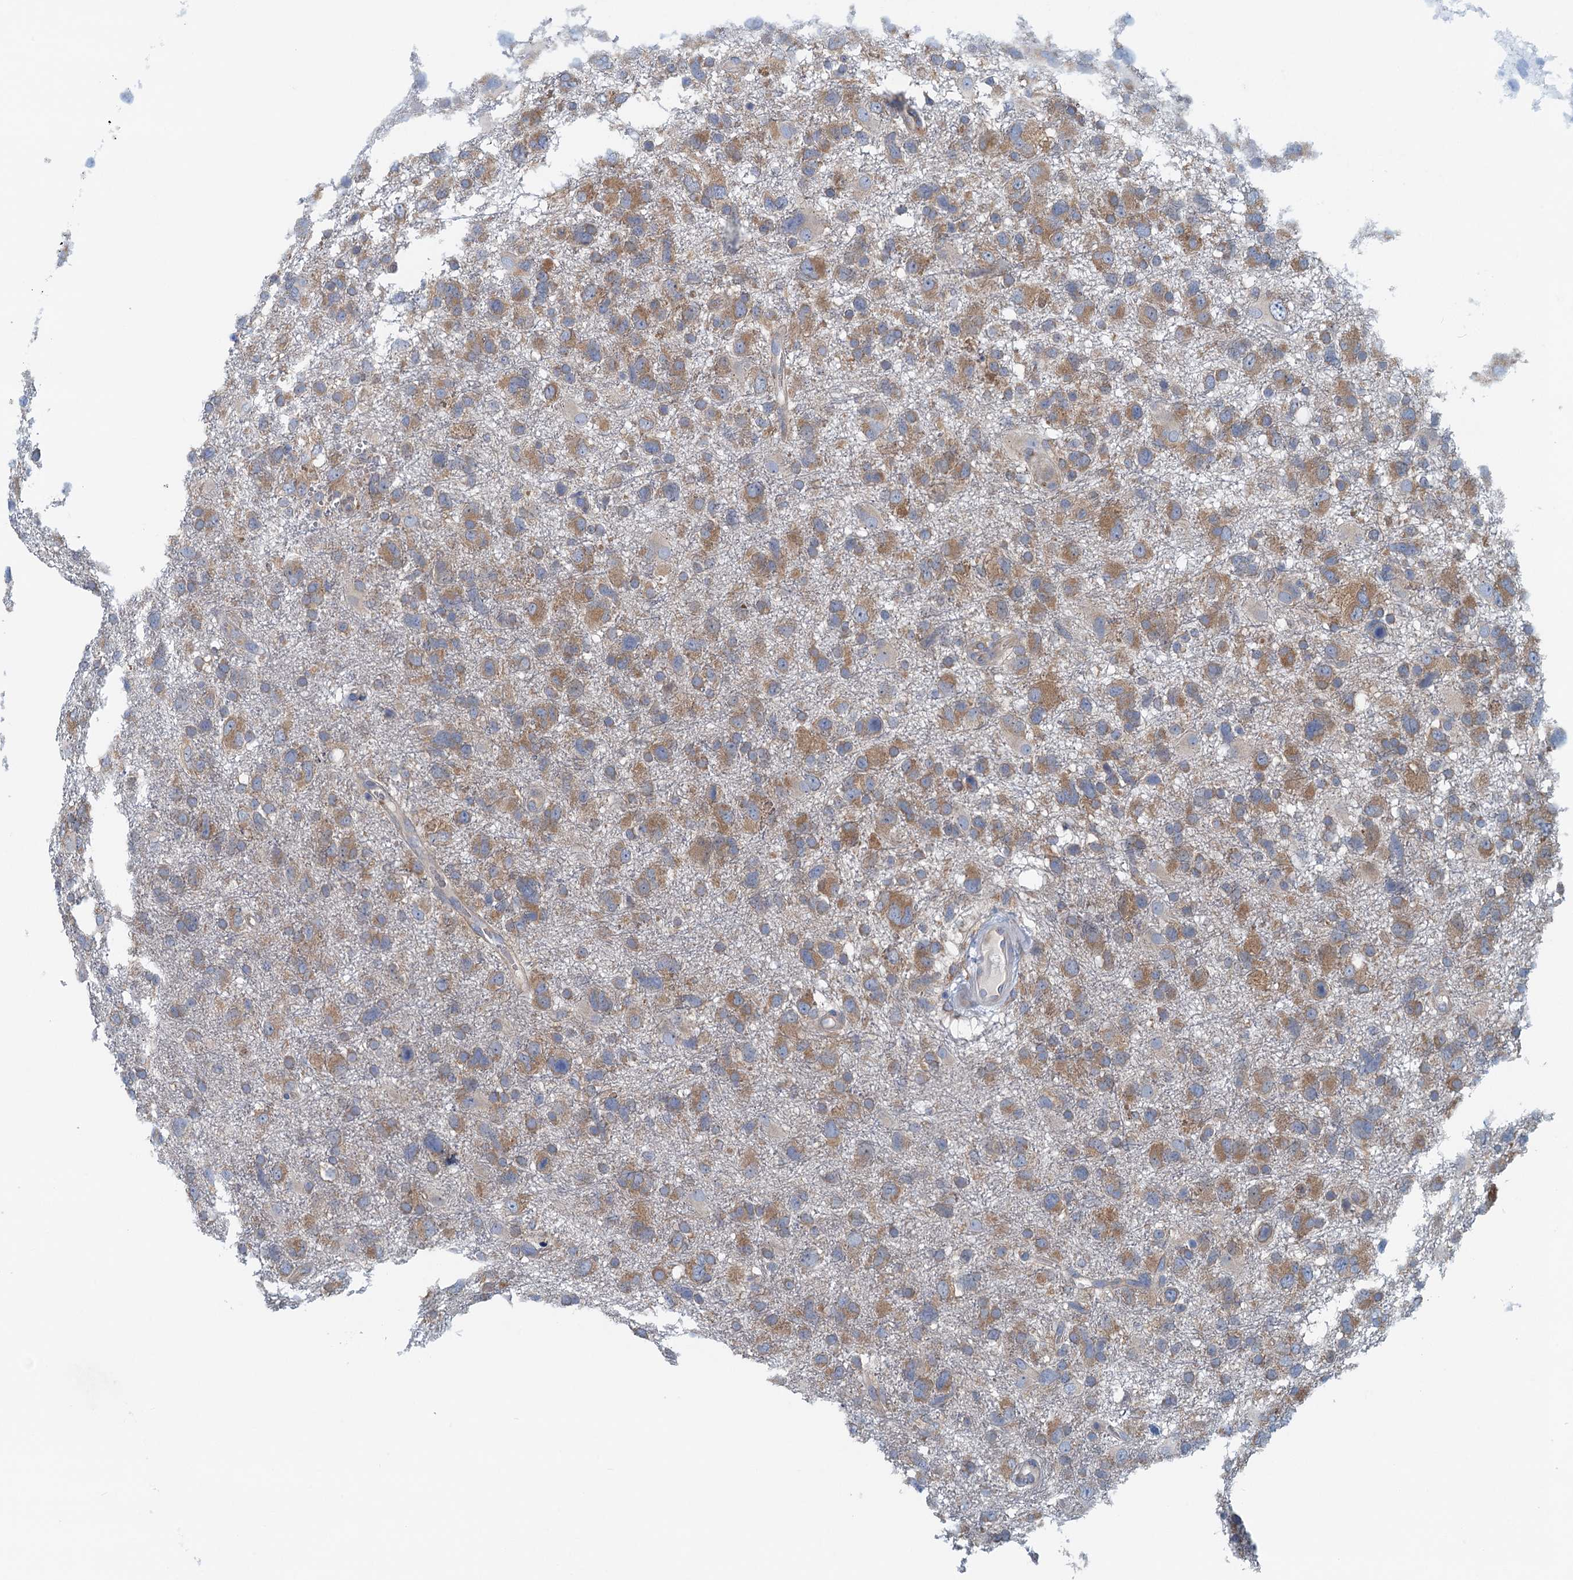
{"staining": {"intensity": "moderate", "quantity": "25%-75%", "location": "cytoplasmic/membranous"}, "tissue": "glioma", "cell_type": "Tumor cells", "image_type": "cancer", "snomed": [{"axis": "morphology", "description": "Glioma, malignant, High grade"}, {"axis": "topography", "description": "Brain"}], "caption": "Brown immunohistochemical staining in human glioma reveals moderate cytoplasmic/membranous staining in approximately 25%-75% of tumor cells. Immunohistochemistry (ihc) stains the protein of interest in brown and the nuclei are stained blue.", "gene": "MYDGF", "patient": {"sex": "male", "age": 61}}